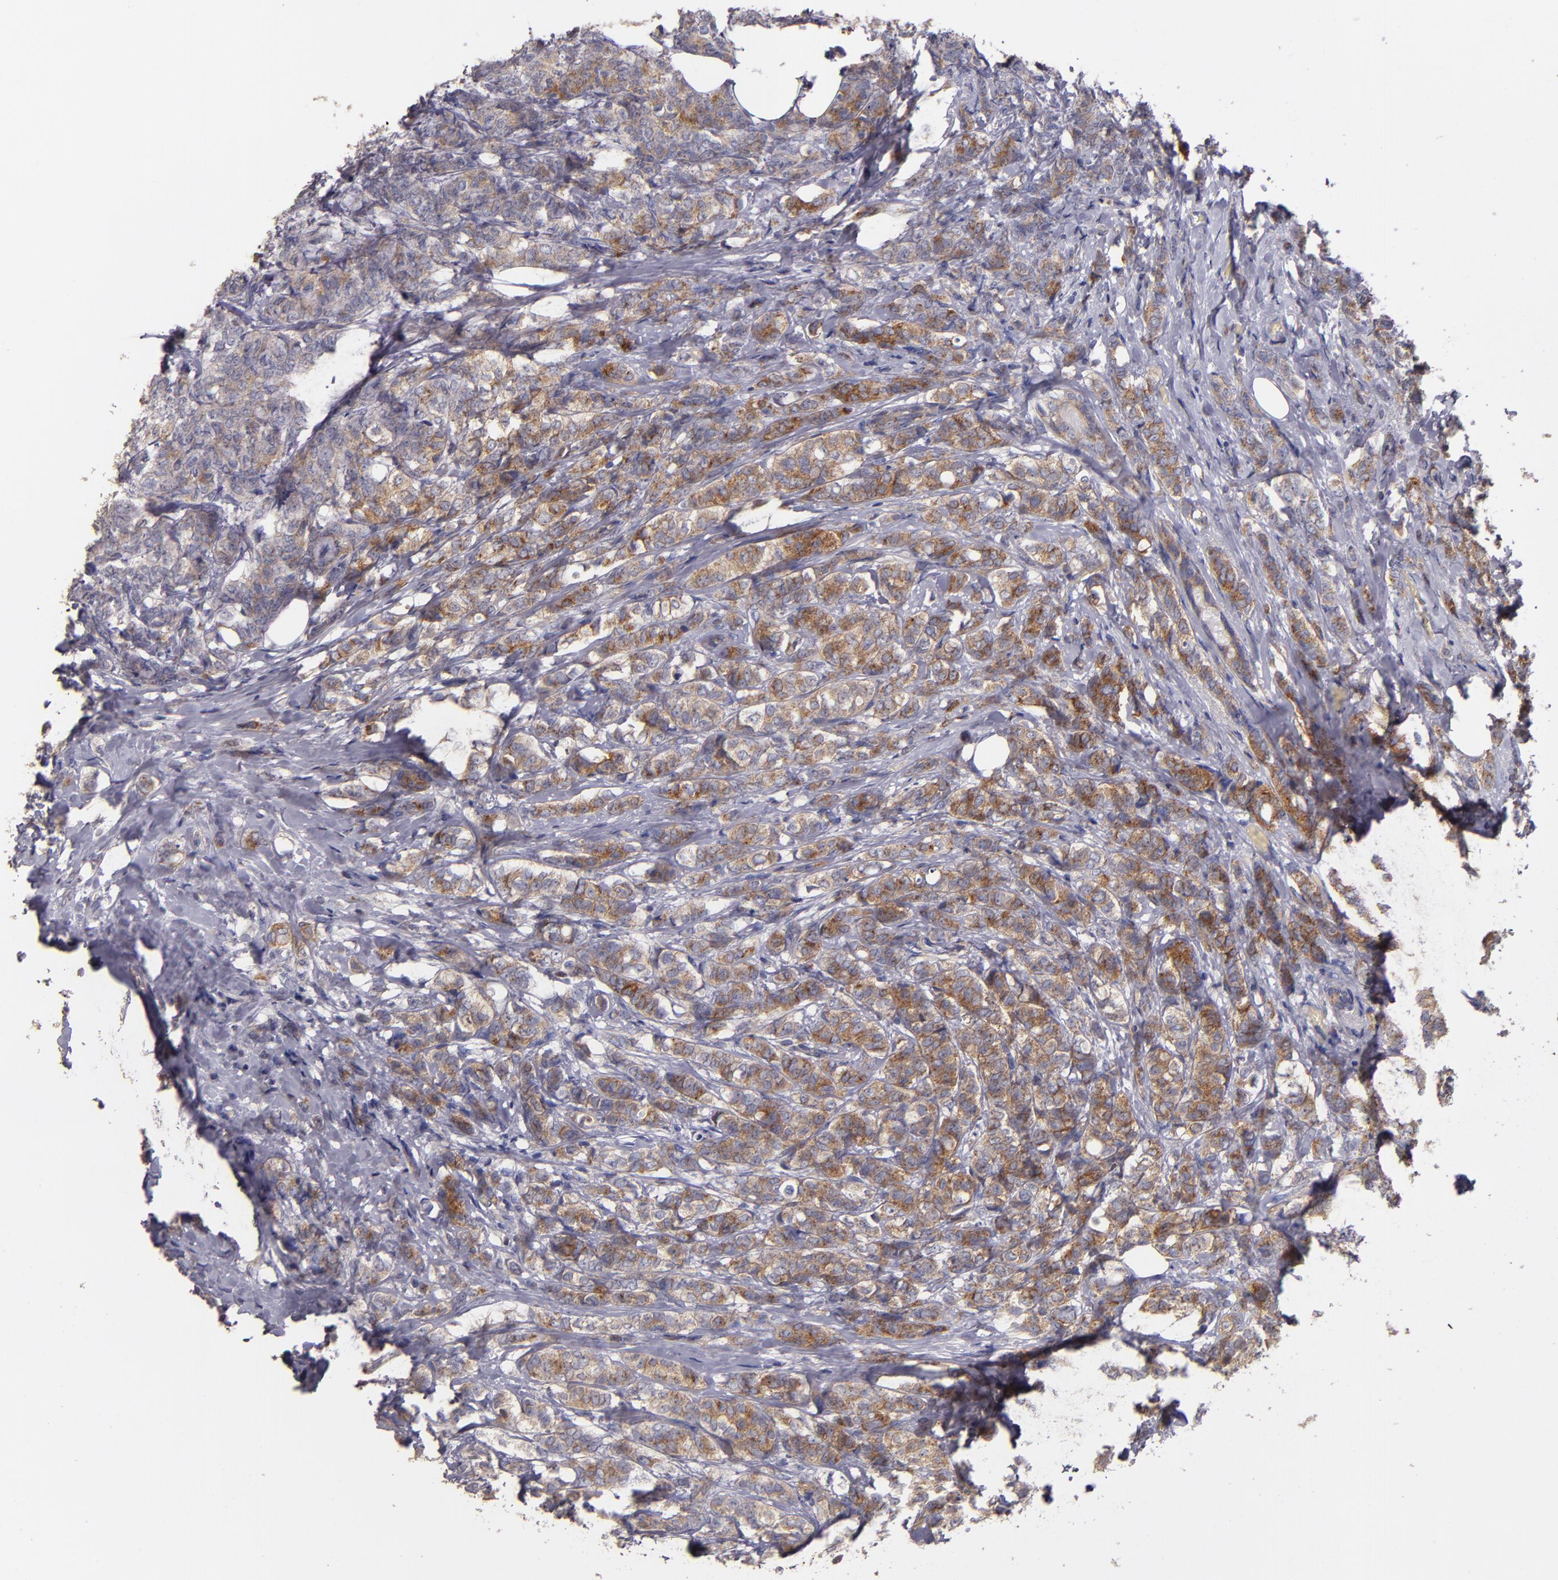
{"staining": {"intensity": "moderate", "quantity": ">75%", "location": "cytoplasmic/membranous"}, "tissue": "breast cancer", "cell_type": "Tumor cells", "image_type": "cancer", "snomed": [{"axis": "morphology", "description": "Lobular carcinoma"}, {"axis": "topography", "description": "Breast"}], "caption": "Moderate cytoplasmic/membranous expression for a protein is seen in approximately >75% of tumor cells of breast lobular carcinoma using IHC.", "gene": "CLTA", "patient": {"sex": "female", "age": 60}}